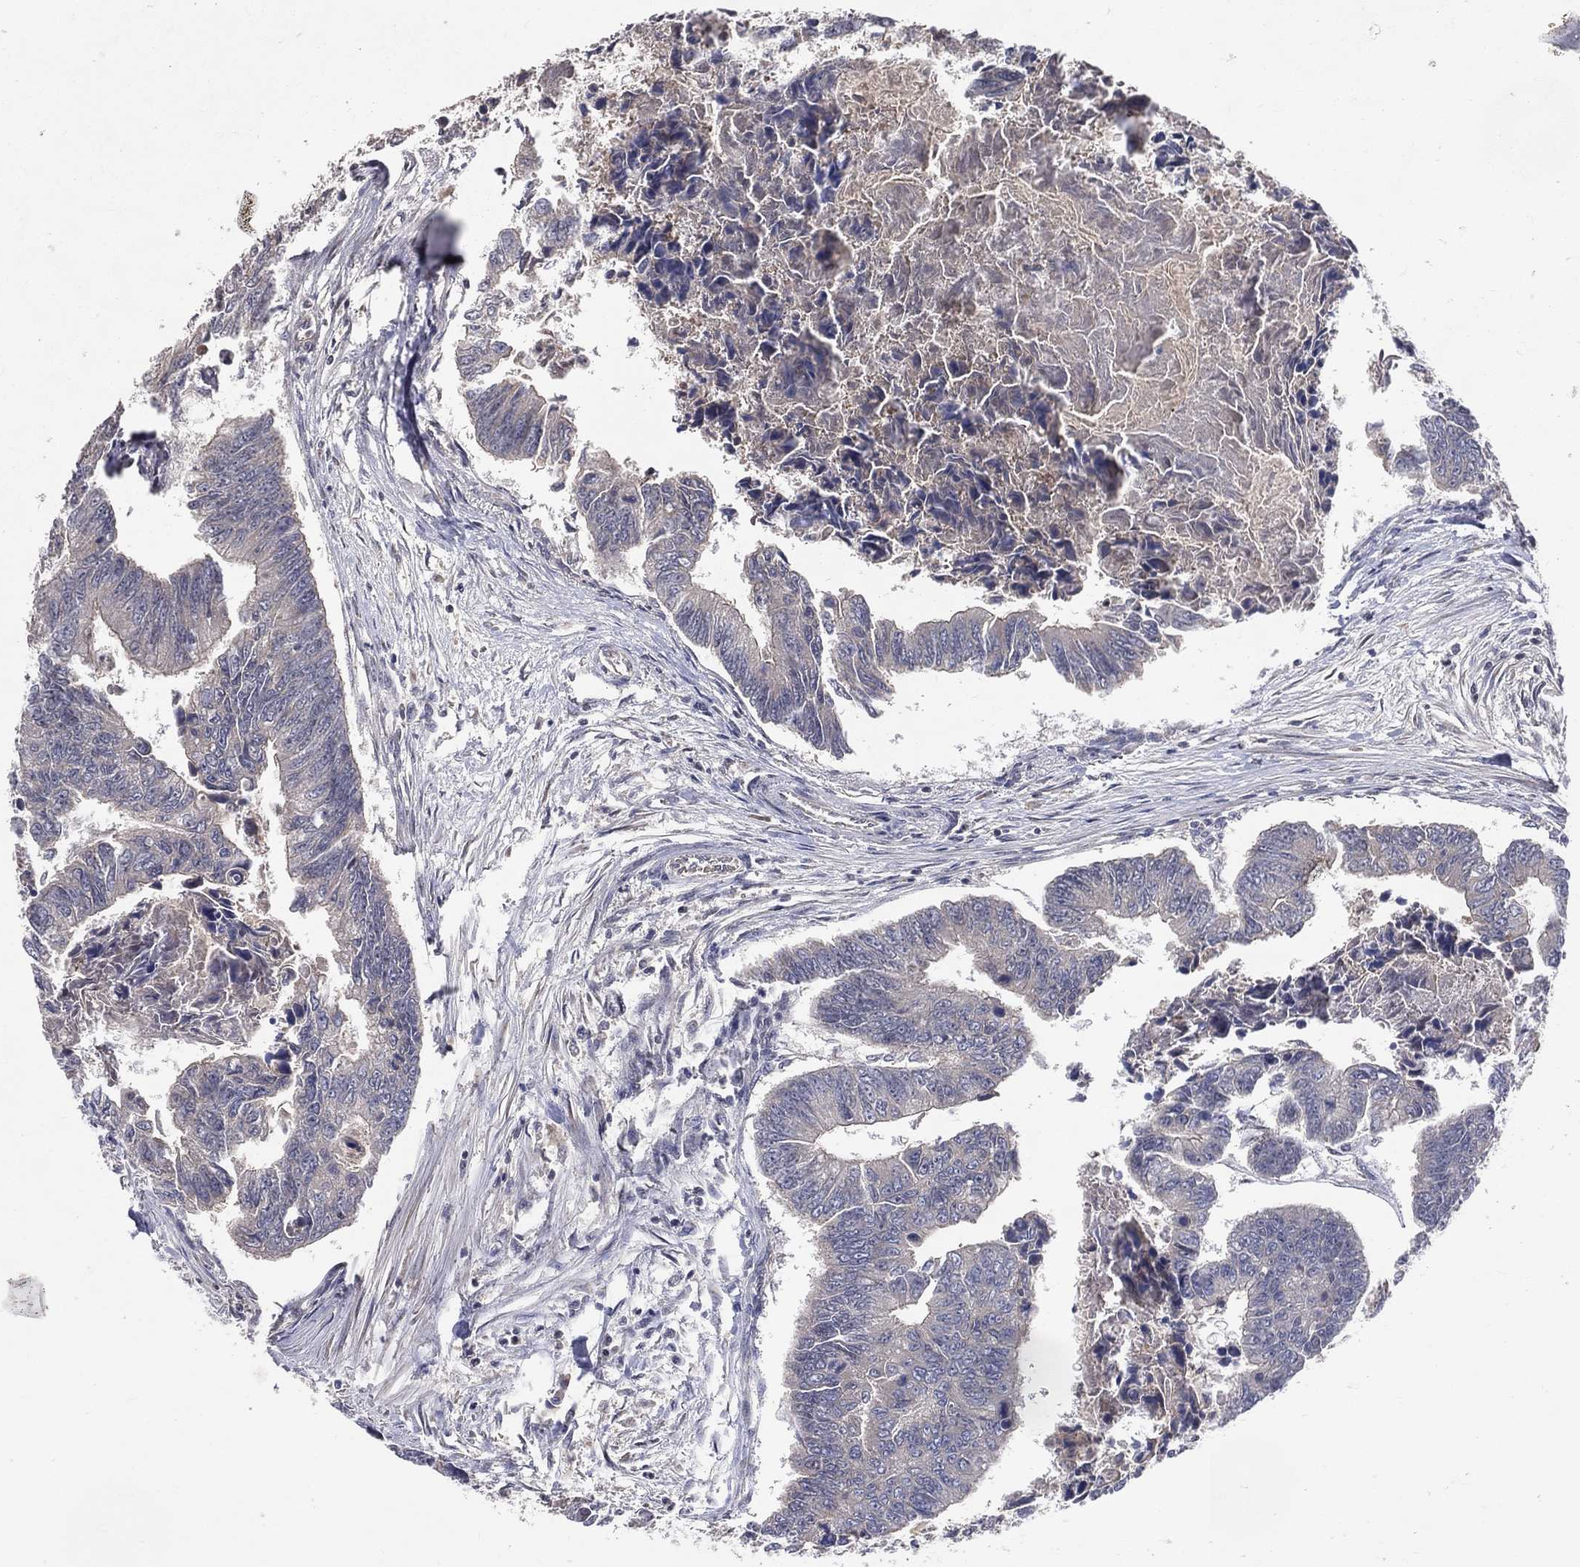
{"staining": {"intensity": "negative", "quantity": "none", "location": "none"}, "tissue": "colorectal cancer", "cell_type": "Tumor cells", "image_type": "cancer", "snomed": [{"axis": "morphology", "description": "Adenocarcinoma, NOS"}, {"axis": "topography", "description": "Colon"}], "caption": "Immunohistochemistry (IHC) photomicrograph of neoplastic tissue: human colorectal cancer stained with DAB exhibits no significant protein positivity in tumor cells.", "gene": "DNAH7", "patient": {"sex": "female", "age": 65}}